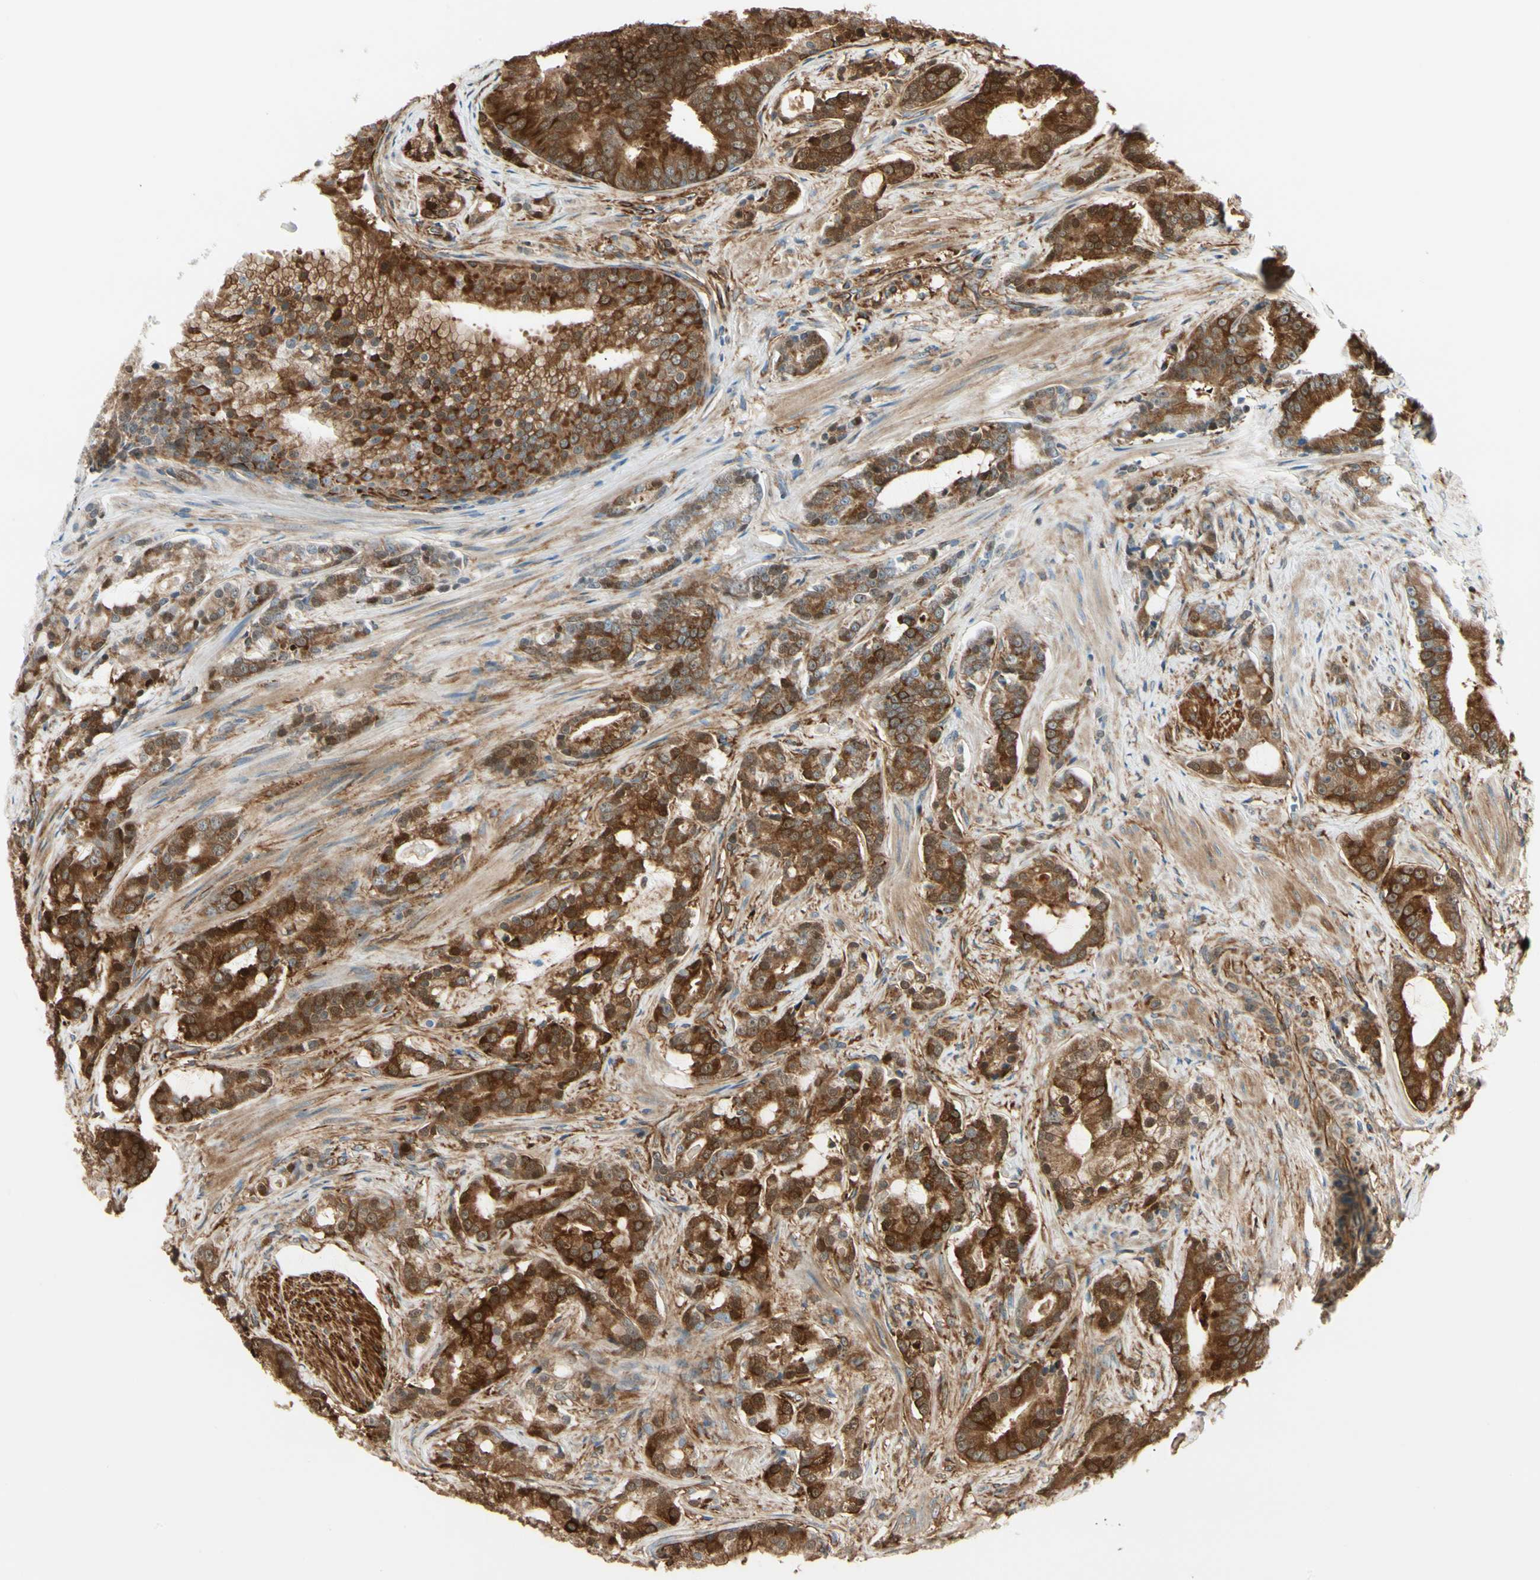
{"staining": {"intensity": "strong", "quantity": ">75%", "location": "cytoplasmic/membranous"}, "tissue": "prostate cancer", "cell_type": "Tumor cells", "image_type": "cancer", "snomed": [{"axis": "morphology", "description": "Adenocarcinoma, Low grade"}, {"axis": "topography", "description": "Prostate"}], "caption": "This histopathology image displays prostate adenocarcinoma (low-grade) stained with IHC to label a protein in brown. The cytoplasmic/membranous of tumor cells show strong positivity for the protein. Nuclei are counter-stained blue.", "gene": "FTH1", "patient": {"sex": "male", "age": 58}}